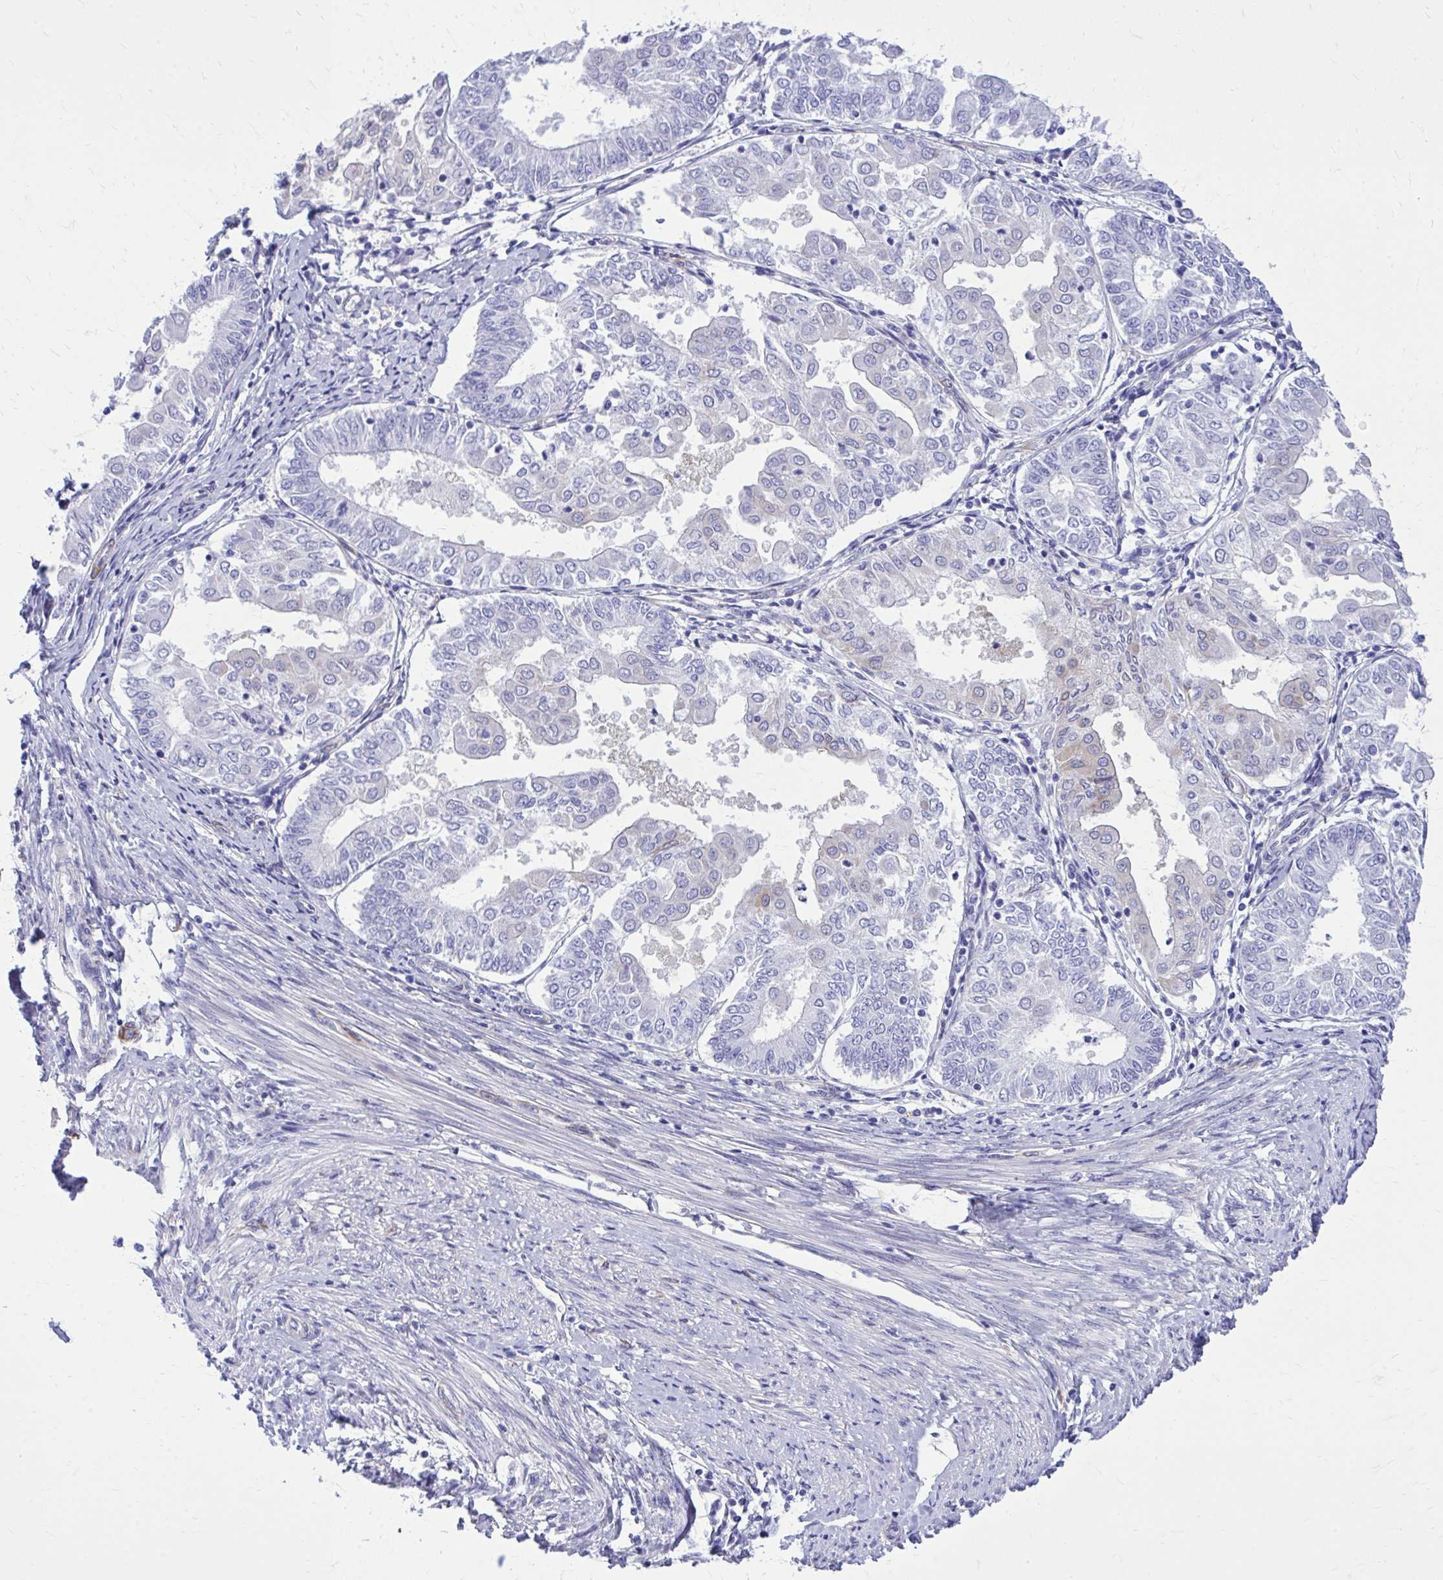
{"staining": {"intensity": "negative", "quantity": "none", "location": "none"}, "tissue": "endometrial cancer", "cell_type": "Tumor cells", "image_type": "cancer", "snomed": [{"axis": "morphology", "description": "Adenocarcinoma, NOS"}, {"axis": "topography", "description": "Endometrium"}], "caption": "Immunohistochemistry (IHC) photomicrograph of neoplastic tissue: adenocarcinoma (endometrial) stained with DAB (3,3'-diaminobenzidine) exhibits no significant protein positivity in tumor cells.", "gene": "EPB41L1", "patient": {"sex": "female", "age": 68}}